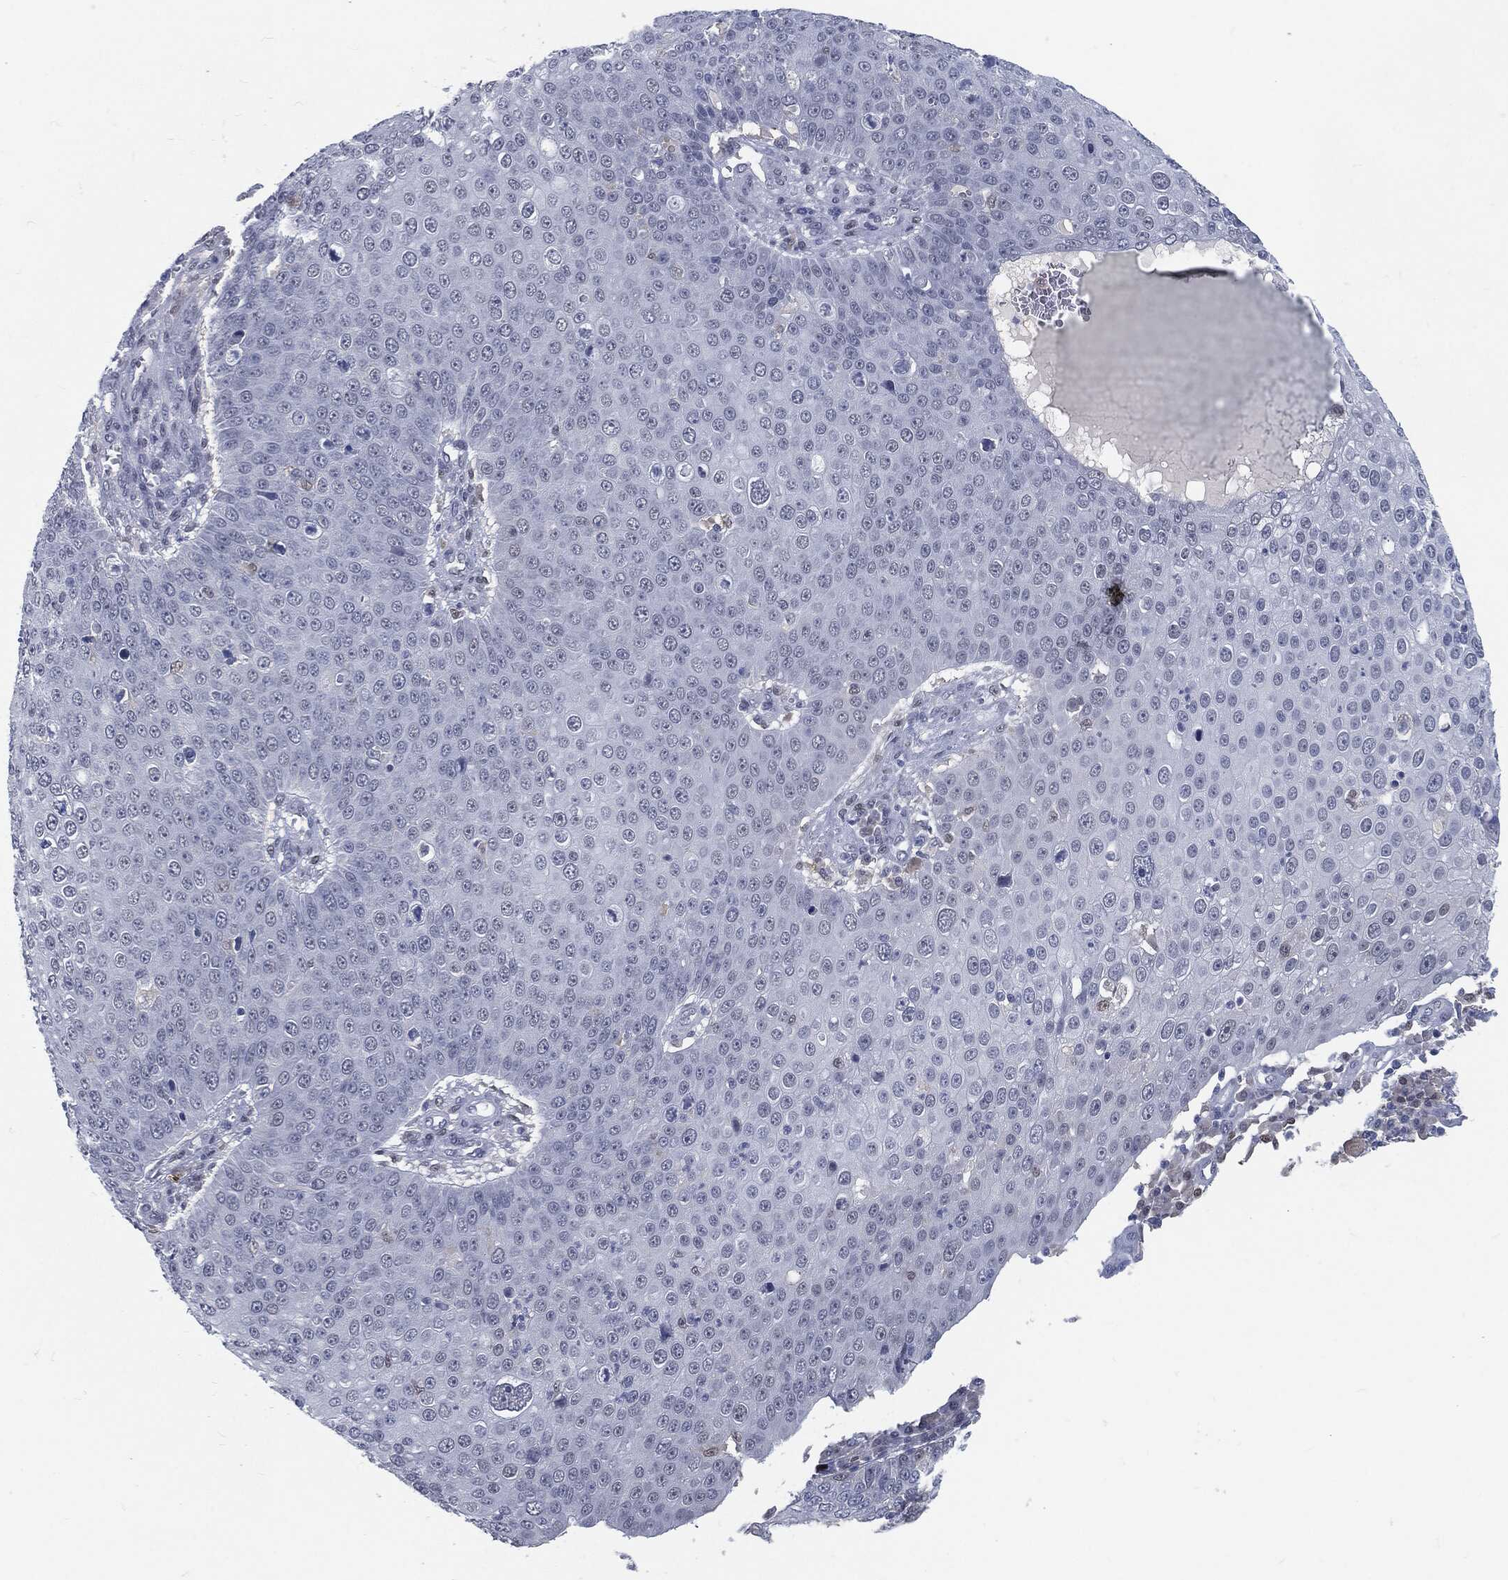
{"staining": {"intensity": "negative", "quantity": "none", "location": "none"}, "tissue": "skin cancer", "cell_type": "Tumor cells", "image_type": "cancer", "snomed": [{"axis": "morphology", "description": "Squamous cell carcinoma, NOS"}, {"axis": "topography", "description": "Skin"}], "caption": "DAB immunohistochemical staining of squamous cell carcinoma (skin) shows no significant expression in tumor cells.", "gene": "PROM1", "patient": {"sex": "male", "age": 71}}